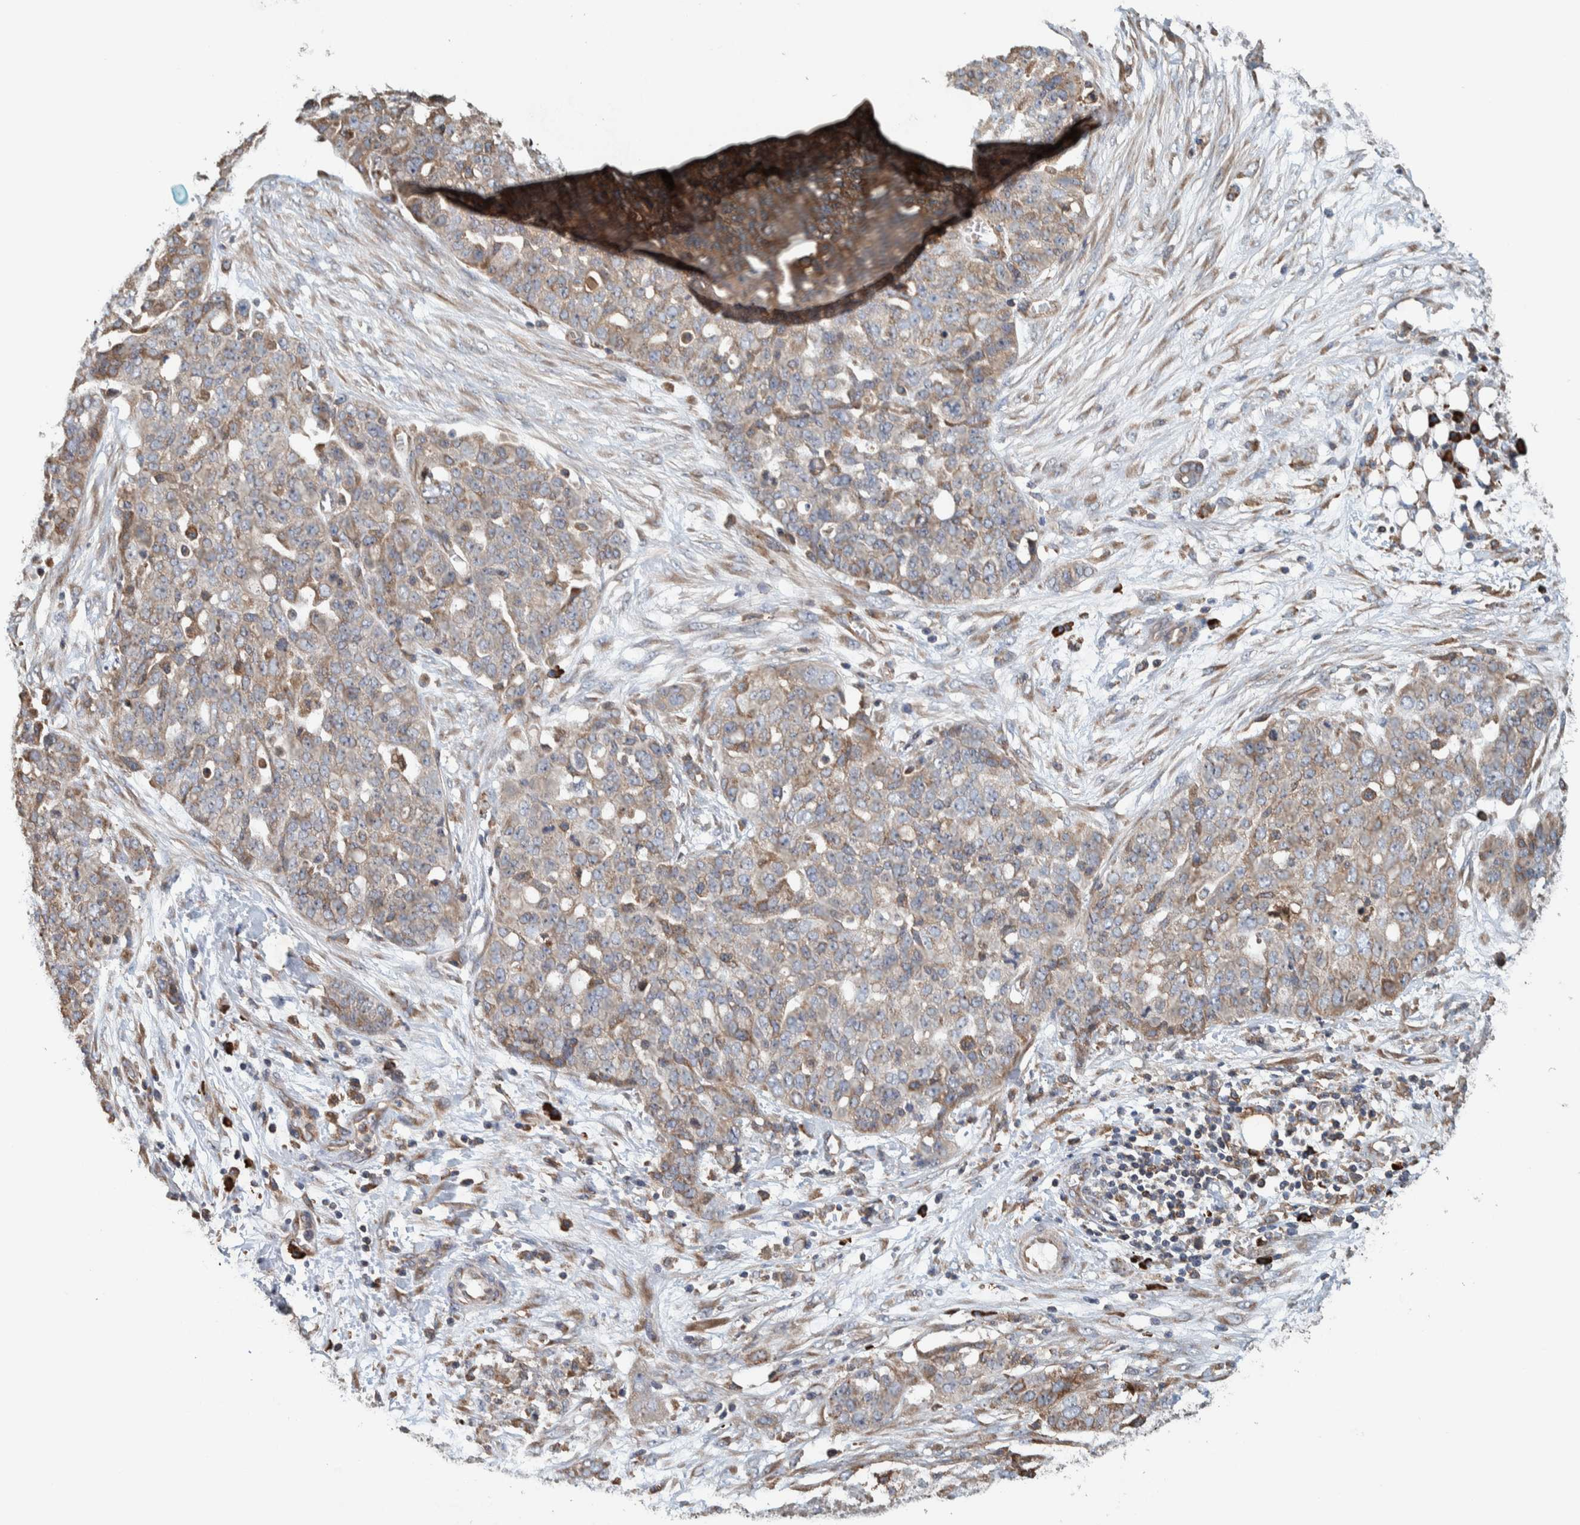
{"staining": {"intensity": "weak", "quantity": ">75%", "location": "cytoplasmic/membranous"}, "tissue": "ovarian cancer", "cell_type": "Tumor cells", "image_type": "cancer", "snomed": [{"axis": "morphology", "description": "Cystadenocarcinoma, serous, NOS"}, {"axis": "topography", "description": "Soft tissue"}, {"axis": "topography", "description": "Ovary"}], "caption": "Tumor cells display low levels of weak cytoplasmic/membranous staining in approximately >75% of cells in serous cystadenocarcinoma (ovarian). (Stains: DAB in brown, nuclei in blue, Microscopy: brightfield microscopy at high magnification).", "gene": "PLA2G3", "patient": {"sex": "female", "age": 57}}